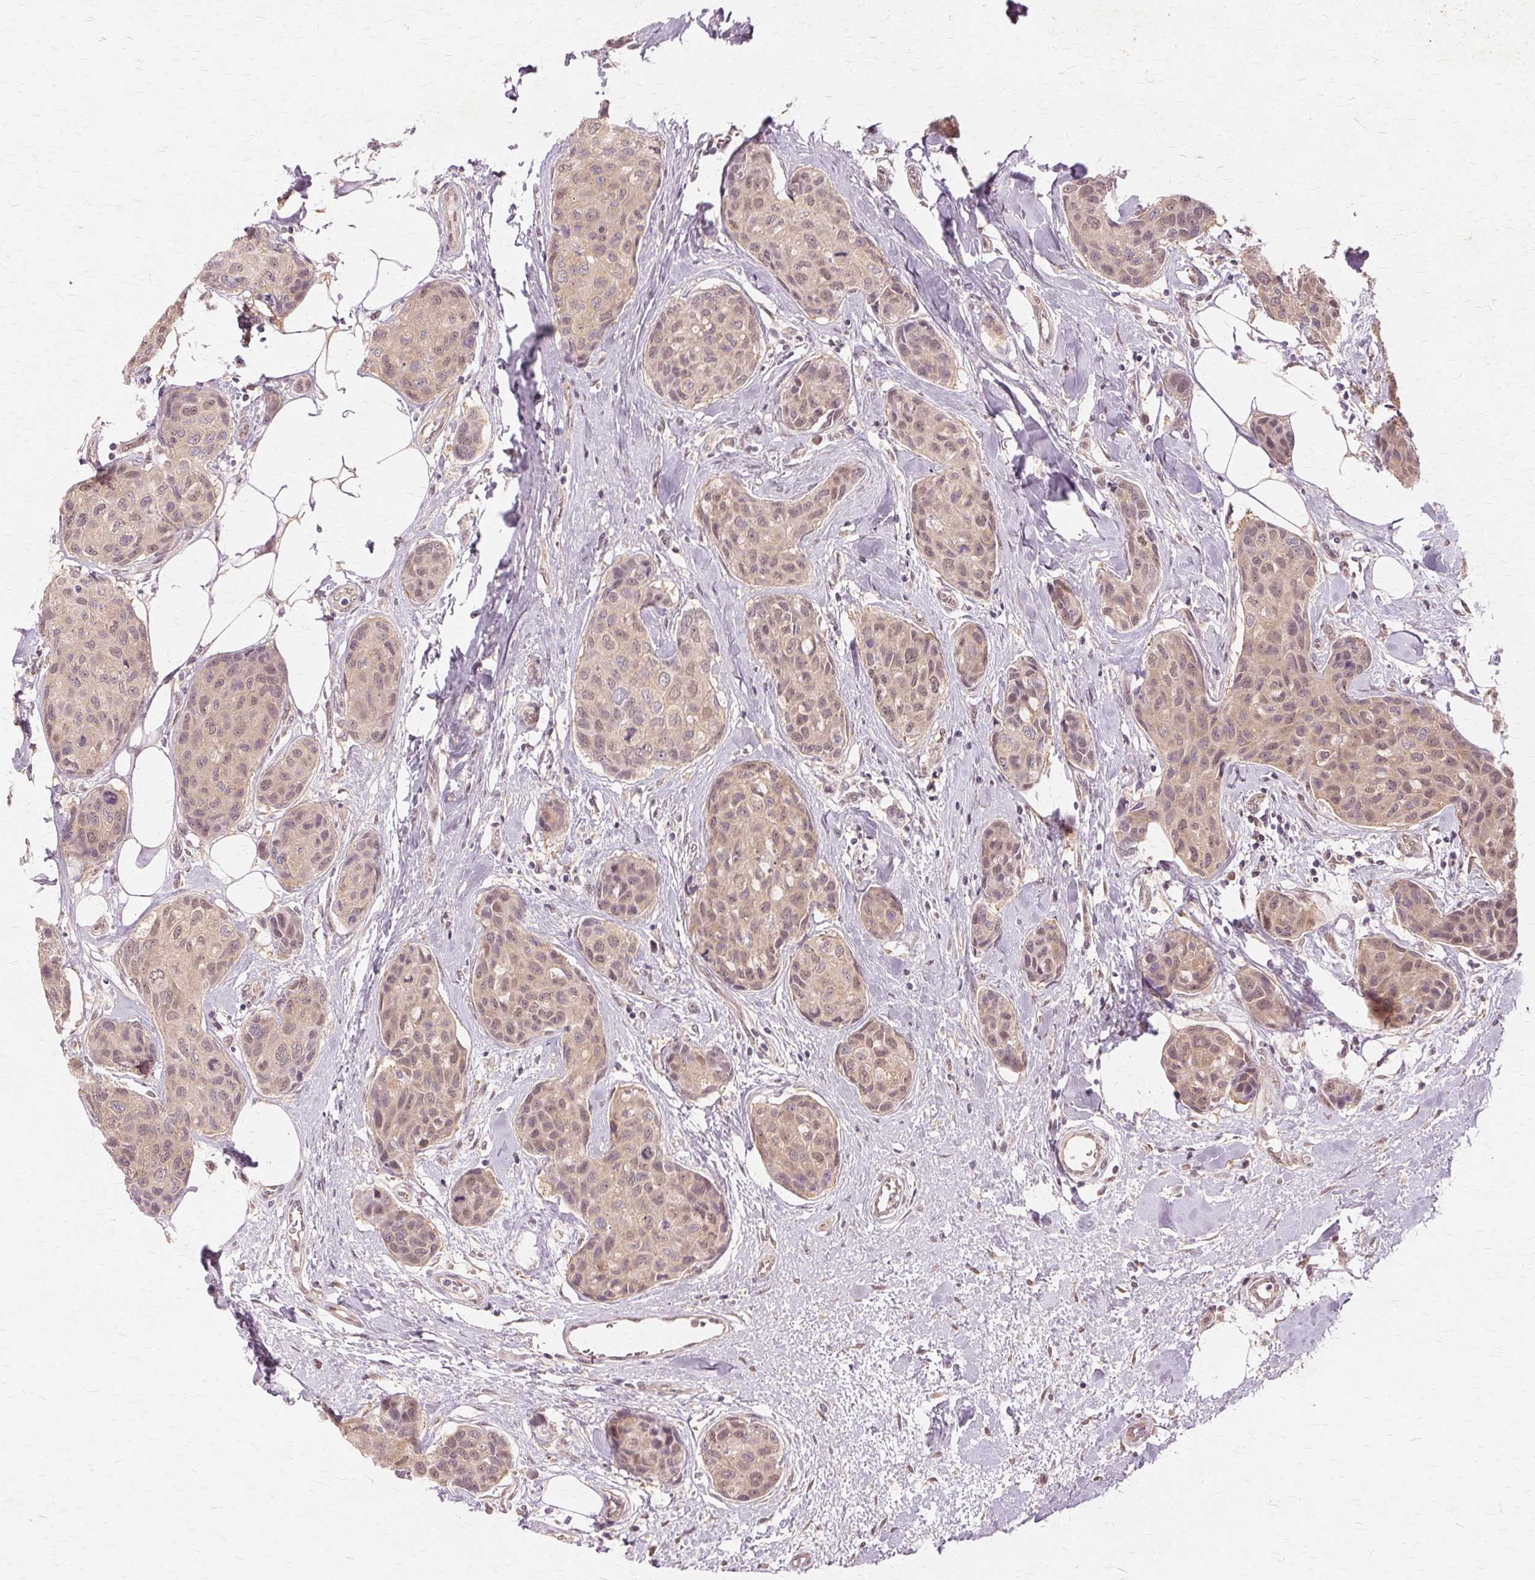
{"staining": {"intensity": "weak", "quantity": ">75%", "location": "nuclear"}, "tissue": "breast cancer", "cell_type": "Tumor cells", "image_type": "cancer", "snomed": [{"axis": "morphology", "description": "Duct carcinoma"}, {"axis": "topography", "description": "Breast"}], "caption": "Immunohistochemistry (IHC) photomicrograph of human breast cancer stained for a protein (brown), which shows low levels of weak nuclear staining in approximately >75% of tumor cells.", "gene": "PRMT5", "patient": {"sex": "female", "age": 80}}